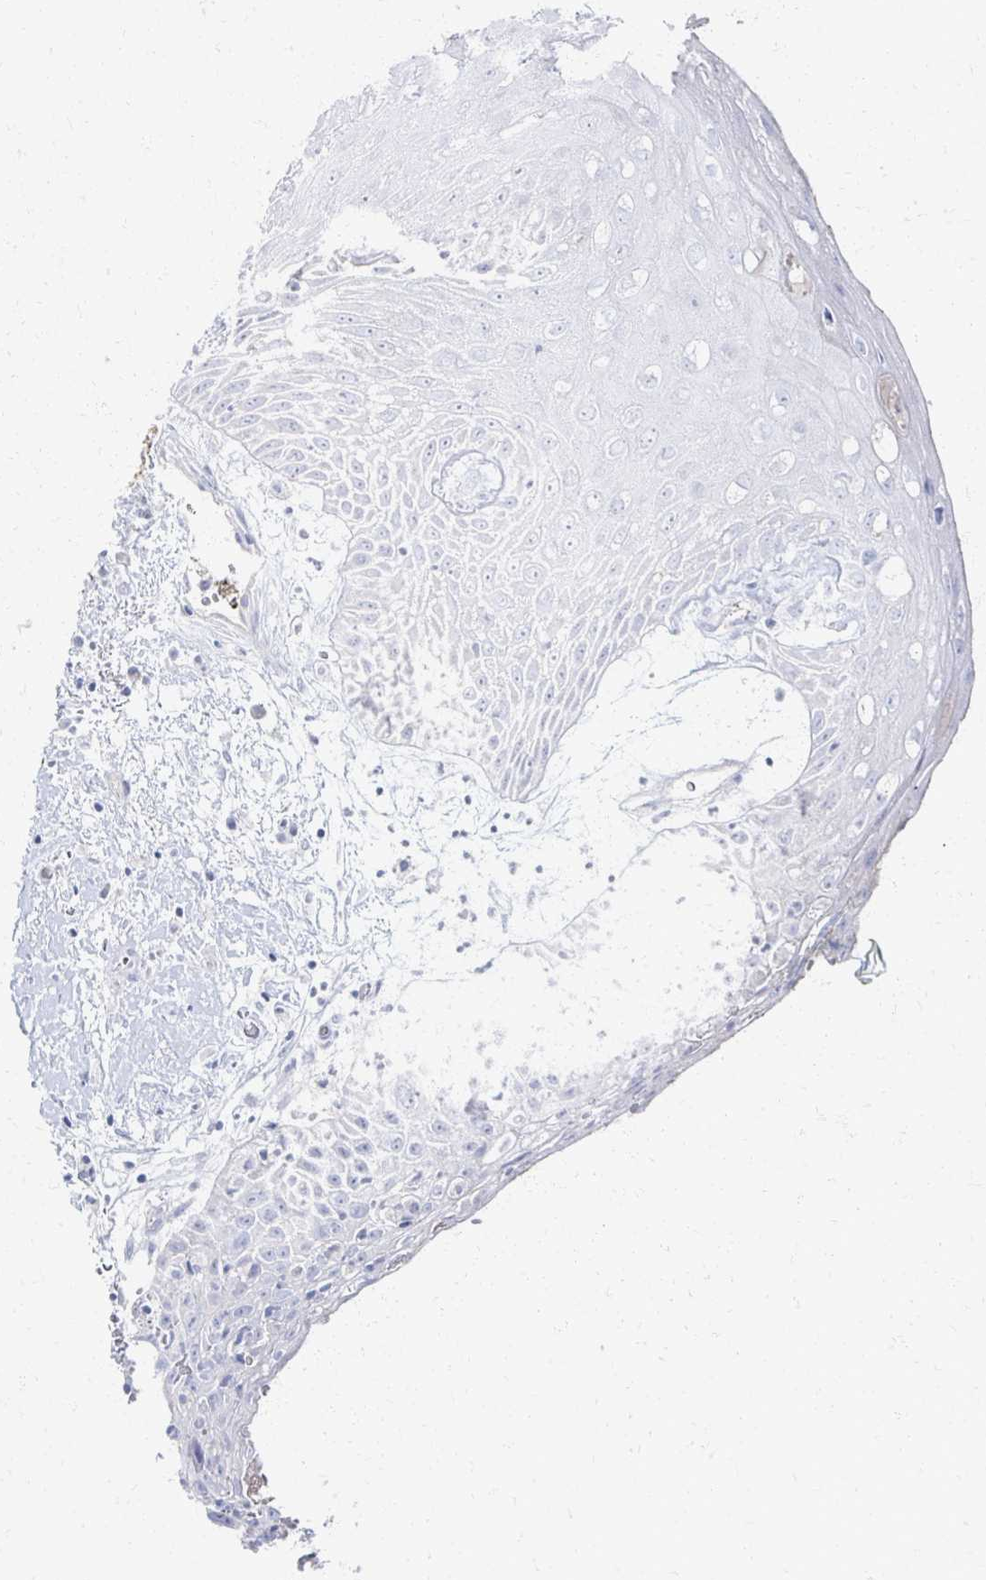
{"staining": {"intensity": "negative", "quantity": "none", "location": "none"}, "tissue": "oral mucosa", "cell_type": "Squamous epithelial cells", "image_type": "normal", "snomed": [{"axis": "morphology", "description": "Normal tissue, NOS"}, {"axis": "morphology", "description": "Squamous cell carcinoma, NOS"}, {"axis": "topography", "description": "Oral tissue"}, {"axis": "topography", "description": "Peripheral nerve tissue"}, {"axis": "topography", "description": "Head-Neck"}], "caption": "Normal oral mucosa was stained to show a protein in brown. There is no significant expression in squamous epithelial cells.", "gene": "PRR20A", "patient": {"sex": "female", "age": 59}}